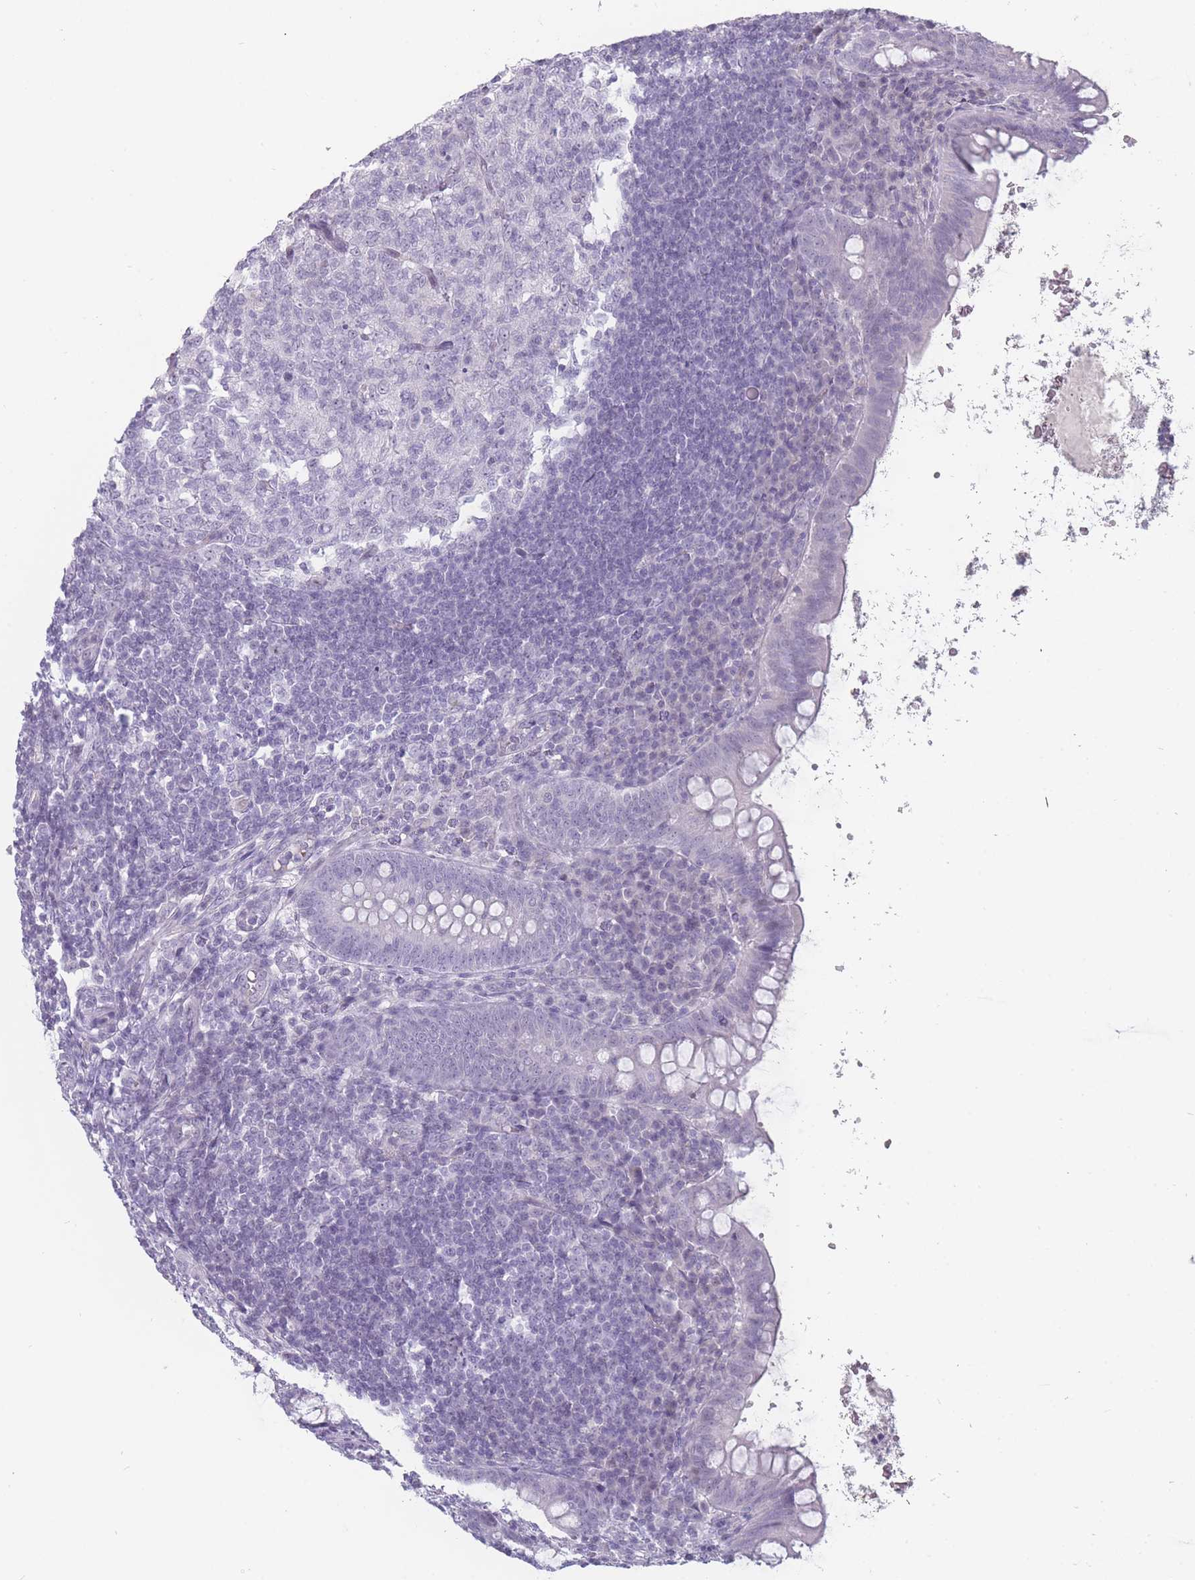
{"staining": {"intensity": "negative", "quantity": "none", "location": "none"}, "tissue": "appendix", "cell_type": "Glandular cells", "image_type": "normal", "snomed": [{"axis": "morphology", "description": "Normal tissue, NOS"}, {"axis": "topography", "description": "Appendix"}], "caption": "A high-resolution image shows immunohistochemistry (IHC) staining of normal appendix, which exhibits no significant staining in glandular cells.", "gene": "ROS1", "patient": {"sex": "female", "age": 33}}